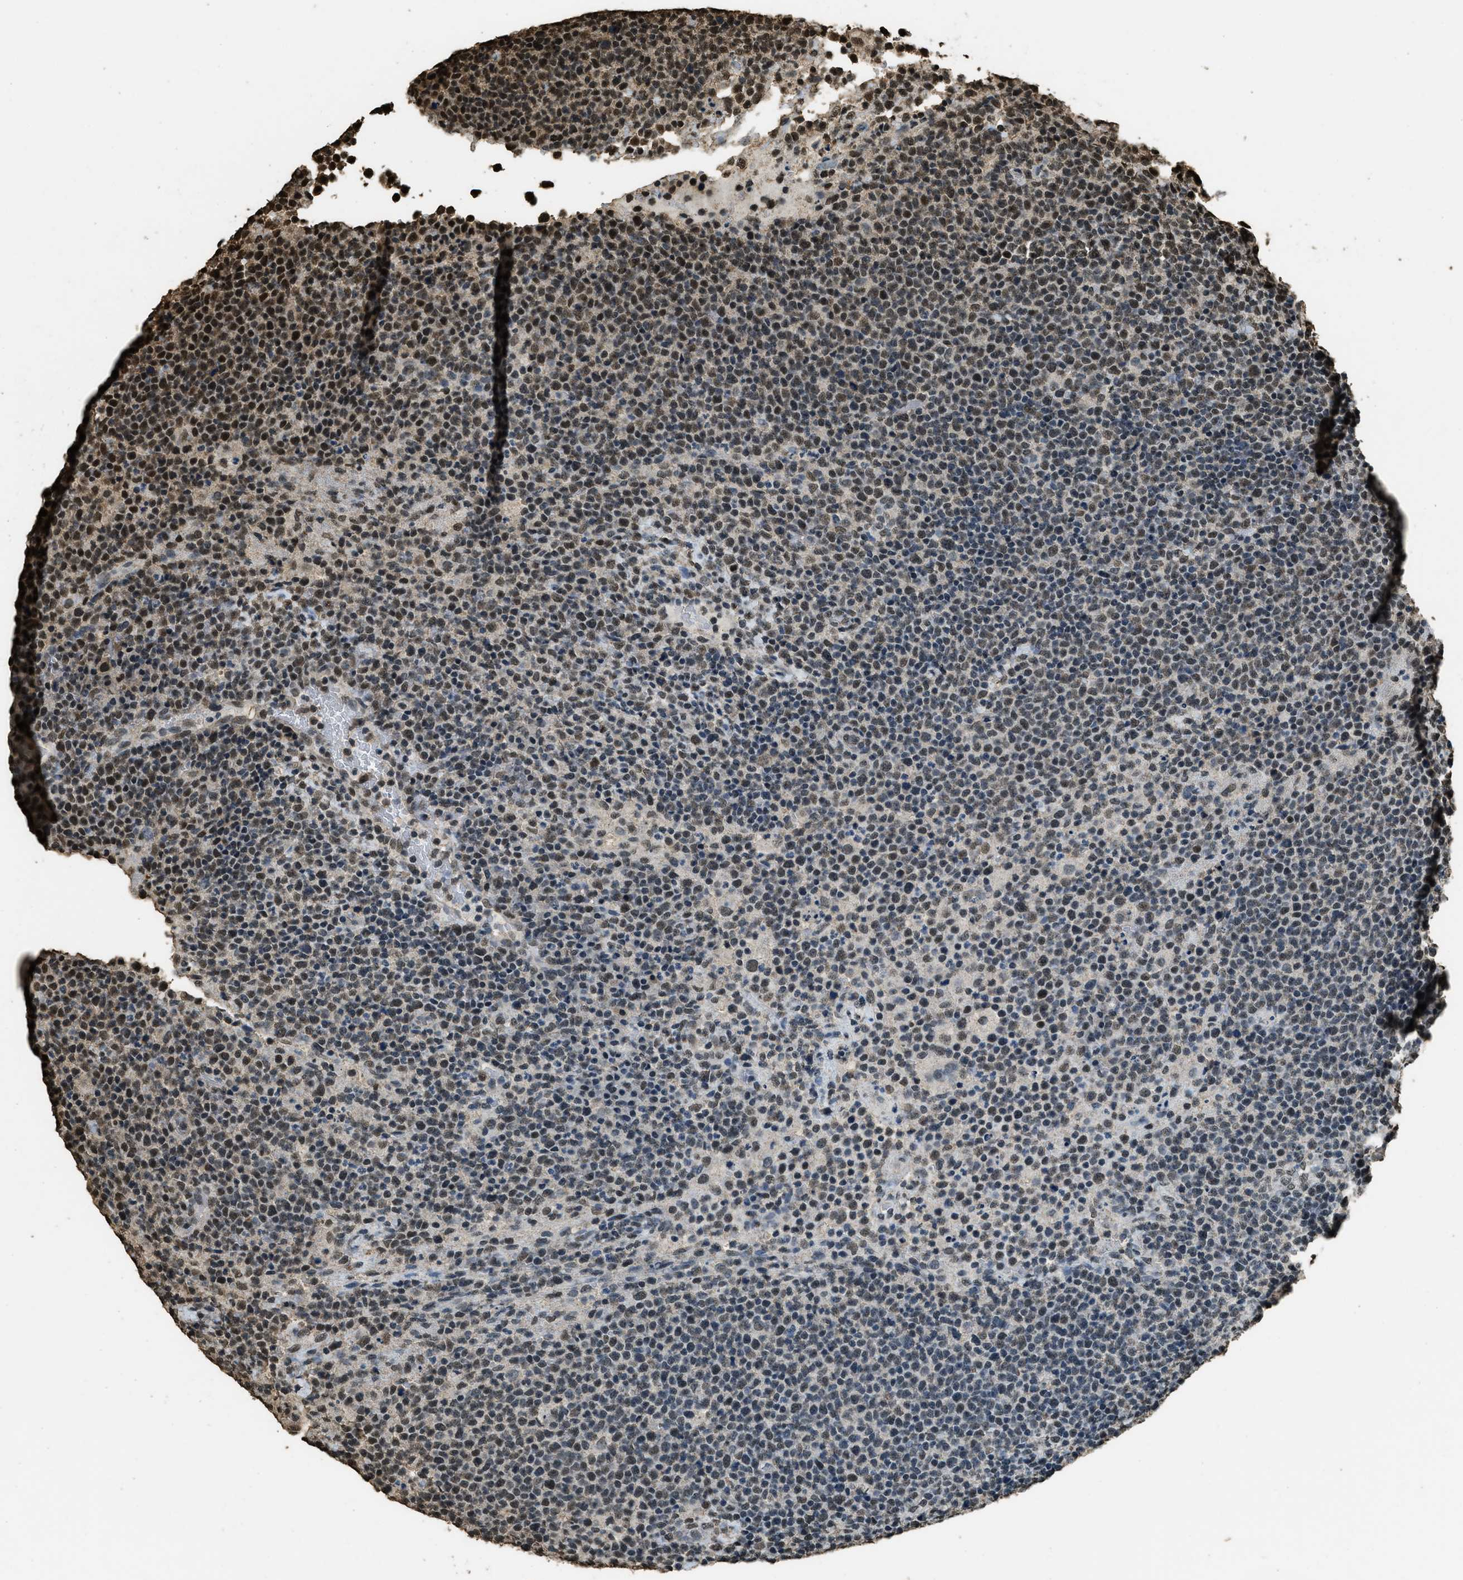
{"staining": {"intensity": "strong", "quantity": "25%-75%", "location": "nuclear"}, "tissue": "lymphoma", "cell_type": "Tumor cells", "image_type": "cancer", "snomed": [{"axis": "morphology", "description": "Malignant lymphoma, non-Hodgkin's type, High grade"}, {"axis": "topography", "description": "Lymph node"}], "caption": "Immunohistochemistry (IHC) image of neoplastic tissue: malignant lymphoma, non-Hodgkin's type (high-grade) stained using immunohistochemistry exhibits high levels of strong protein expression localized specifically in the nuclear of tumor cells, appearing as a nuclear brown color.", "gene": "MYB", "patient": {"sex": "male", "age": 61}}